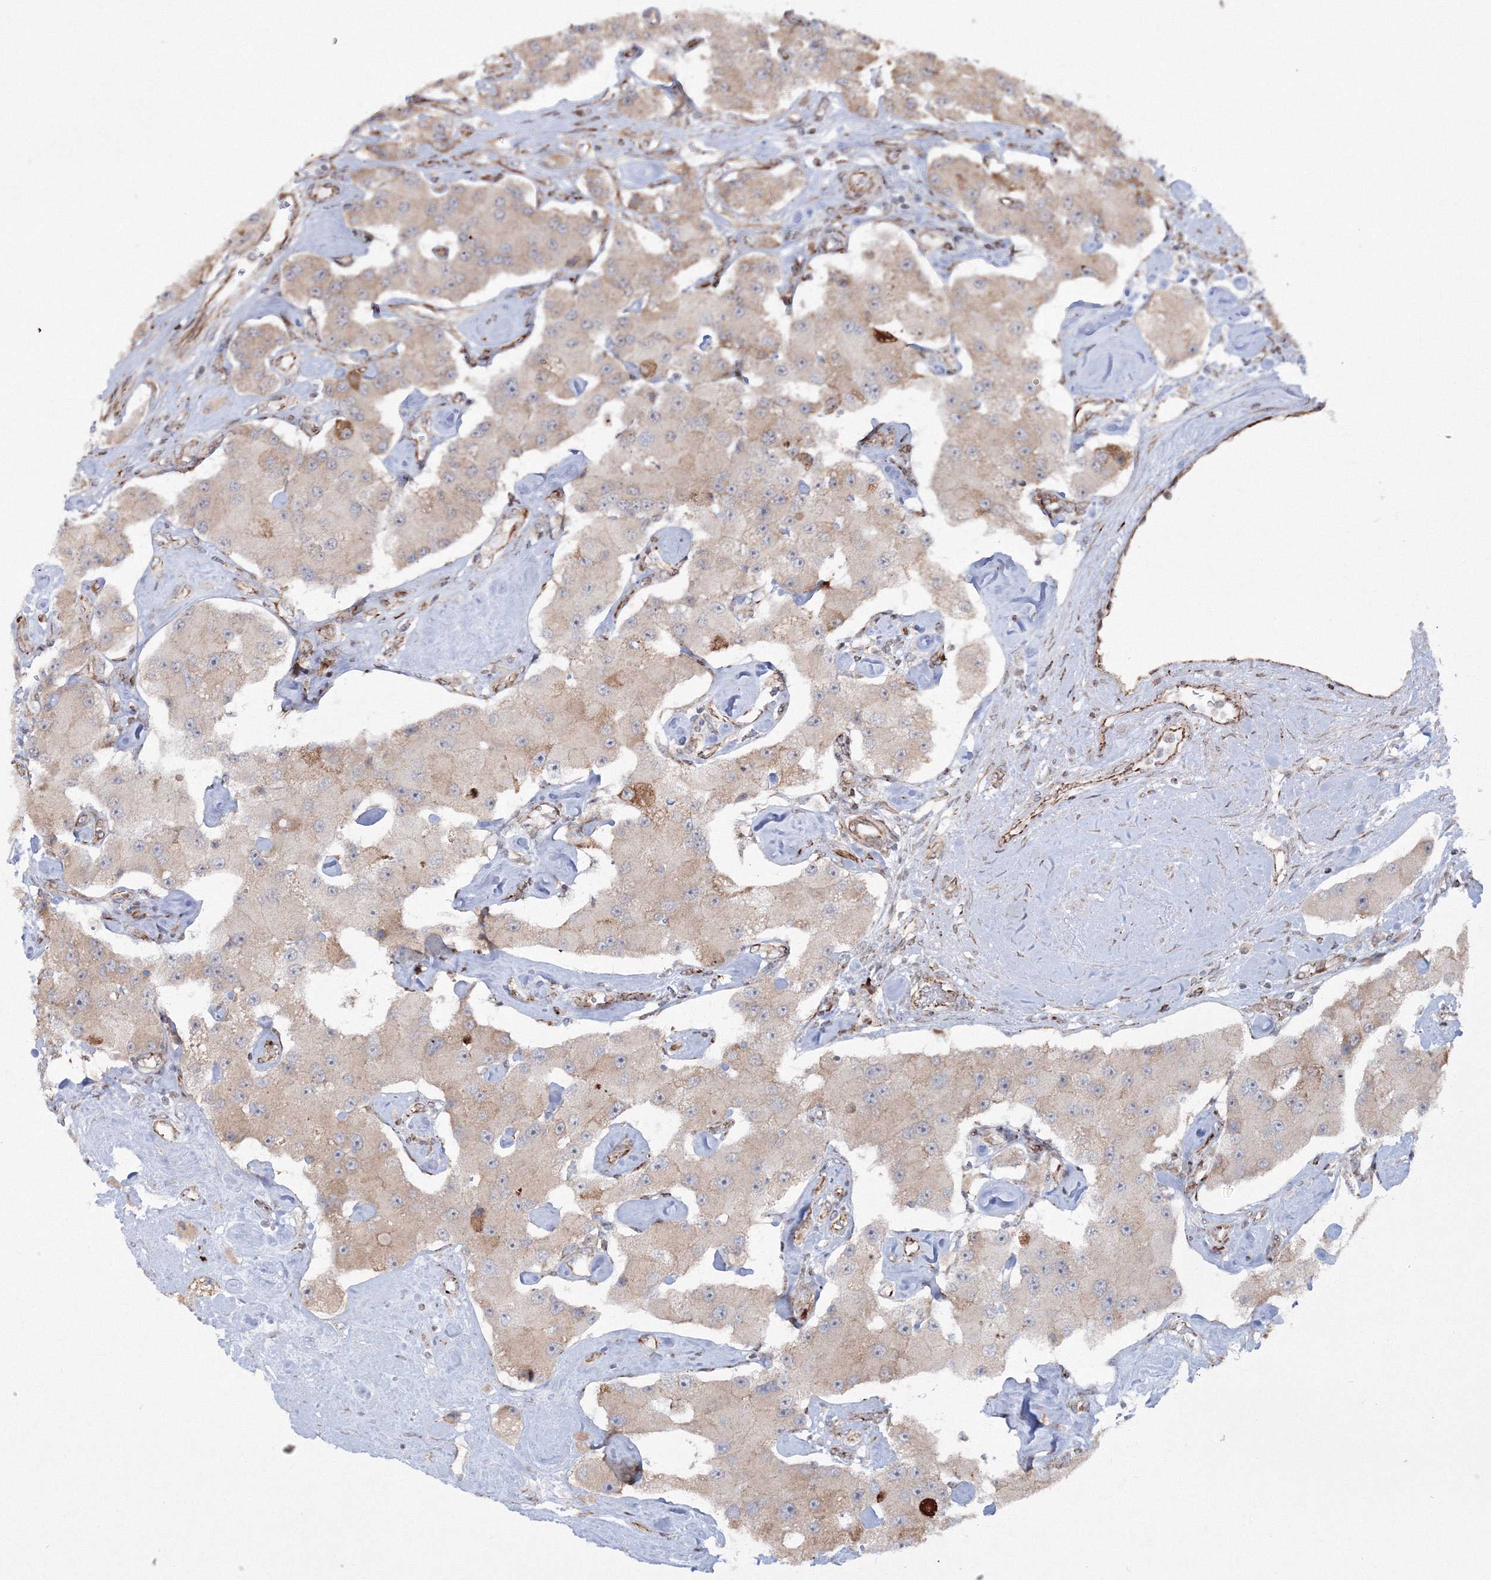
{"staining": {"intensity": "moderate", "quantity": "<25%", "location": "cytoplasmic/membranous"}, "tissue": "carcinoid", "cell_type": "Tumor cells", "image_type": "cancer", "snomed": [{"axis": "morphology", "description": "Carcinoid, malignant, NOS"}, {"axis": "topography", "description": "Pancreas"}], "caption": "Malignant carcinoid stained with a protein marker demonstrates moderate staining in tumor cells.", "gene": "EFCAB12", "patient": {"sex": "male", "age": 41}}